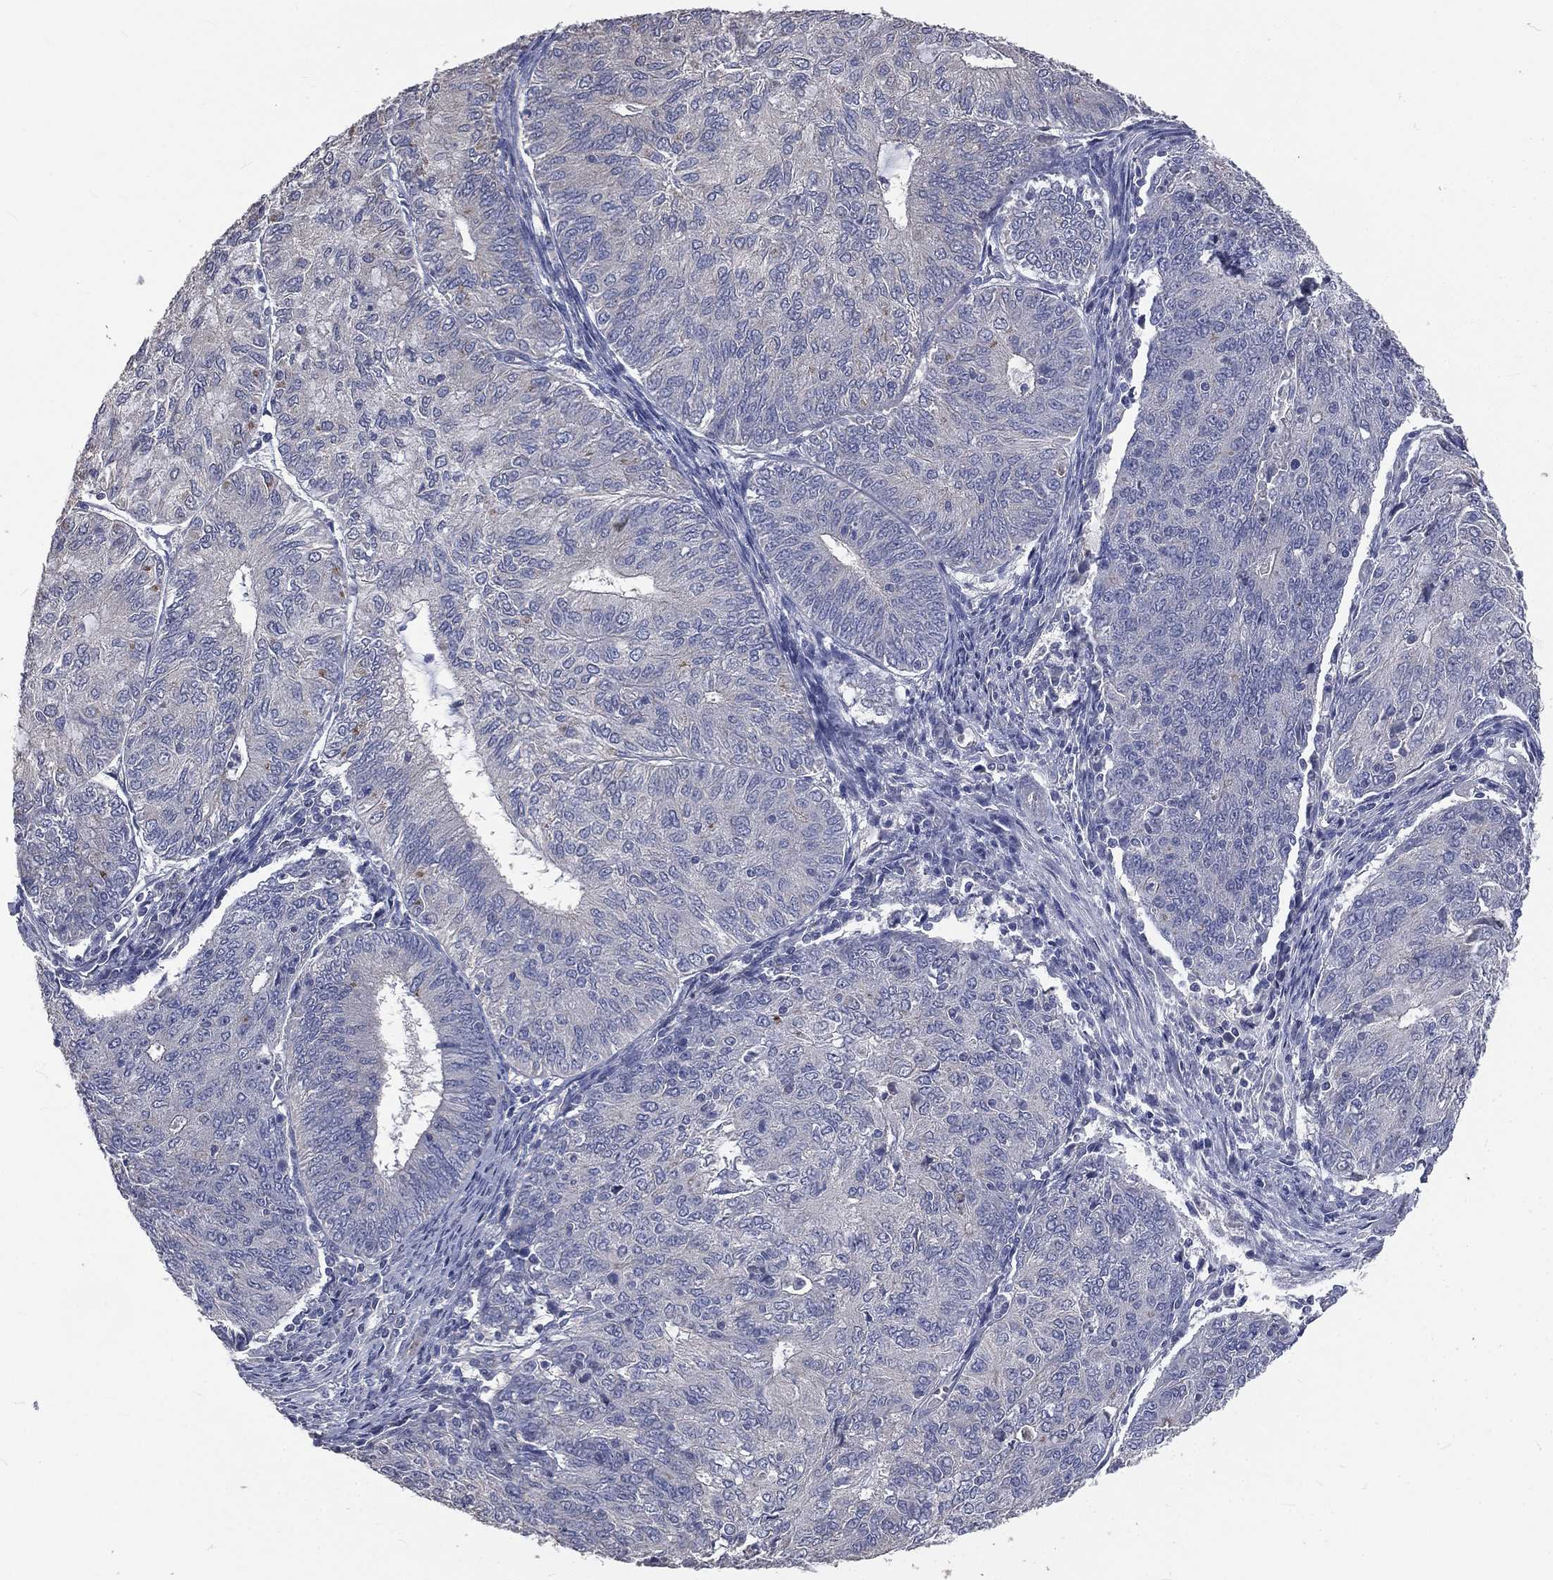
{"staining": {"intensity": "negative", "quantity": "none", "location": "none"}, "tissue": "endometrial cancer", "cell_type": "Tumor cells", "image_type": "cancer", "snomed": [{"axis": "morphology", "description": "Adenocarcinoma, NOS"}, {"axis": "topography", "description": "Endometrium"}], "caption": "A high-resolution image shows IHC staining of adenocarcinoma (endometrial), which displays no significant staining in tumor cells.", "gene": "CROCC", "patient": {"sex": "female", "age": 82}}